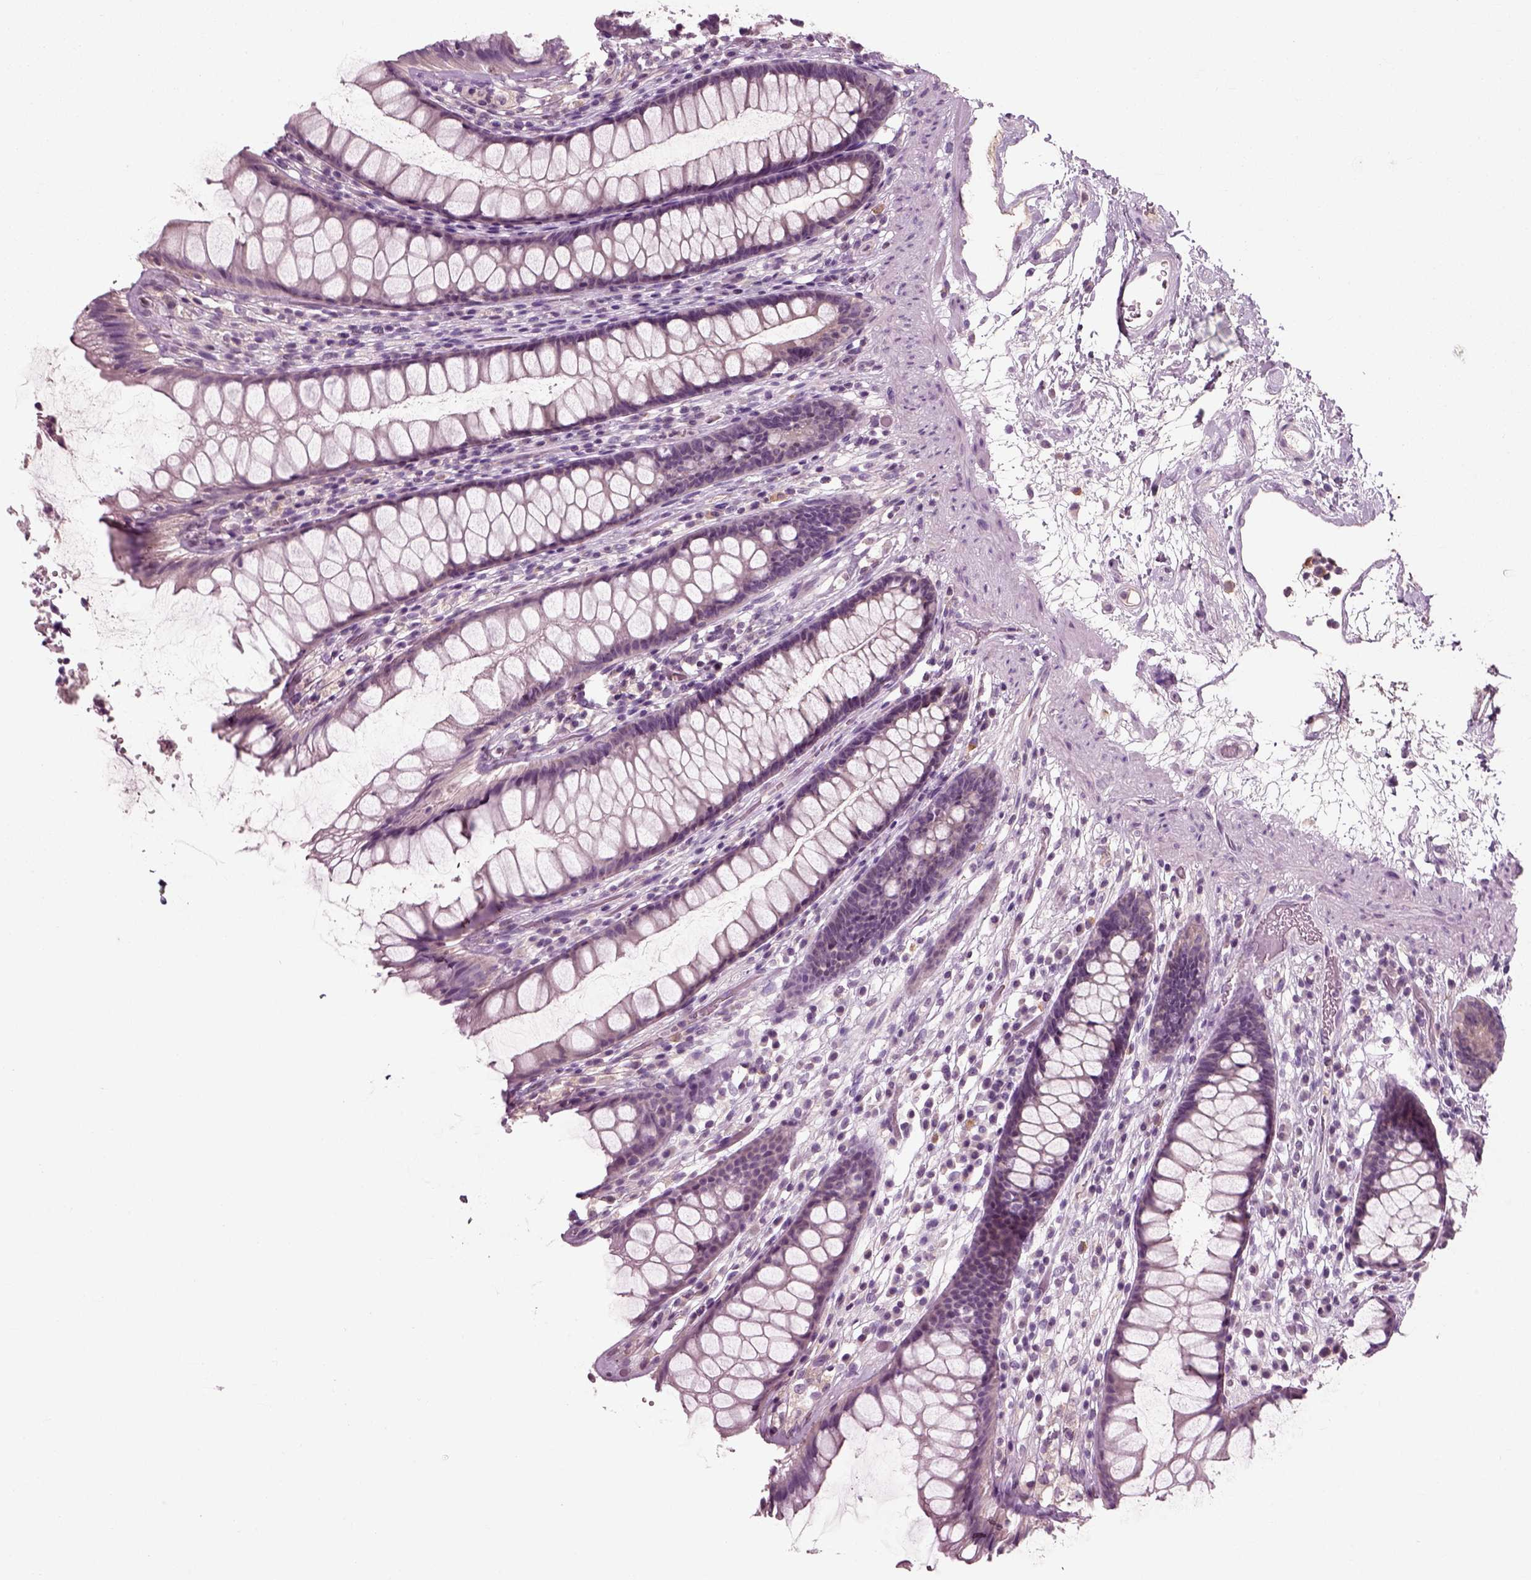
{"staining": {"intensity": "negative", "quantity": "none", "location": "none"}, "tissue": "rectum", "cell_type": "Glandular cells", "image_type": "normal", "snomed": [{"axis": "morphology", "description": "Normal tissue, NOS"}, {"axis": "topography", "description": "Rectum"}], "caption": "Immunohistochemistry micrograph of unremarkable rectum stained for a protein (brown), which shows no staining in glandular cells. (Immunohistochemistry, brightfield microscopy, high magnification).", "gene": "RND2", "patient": {"sex": "male", "age": 72}}